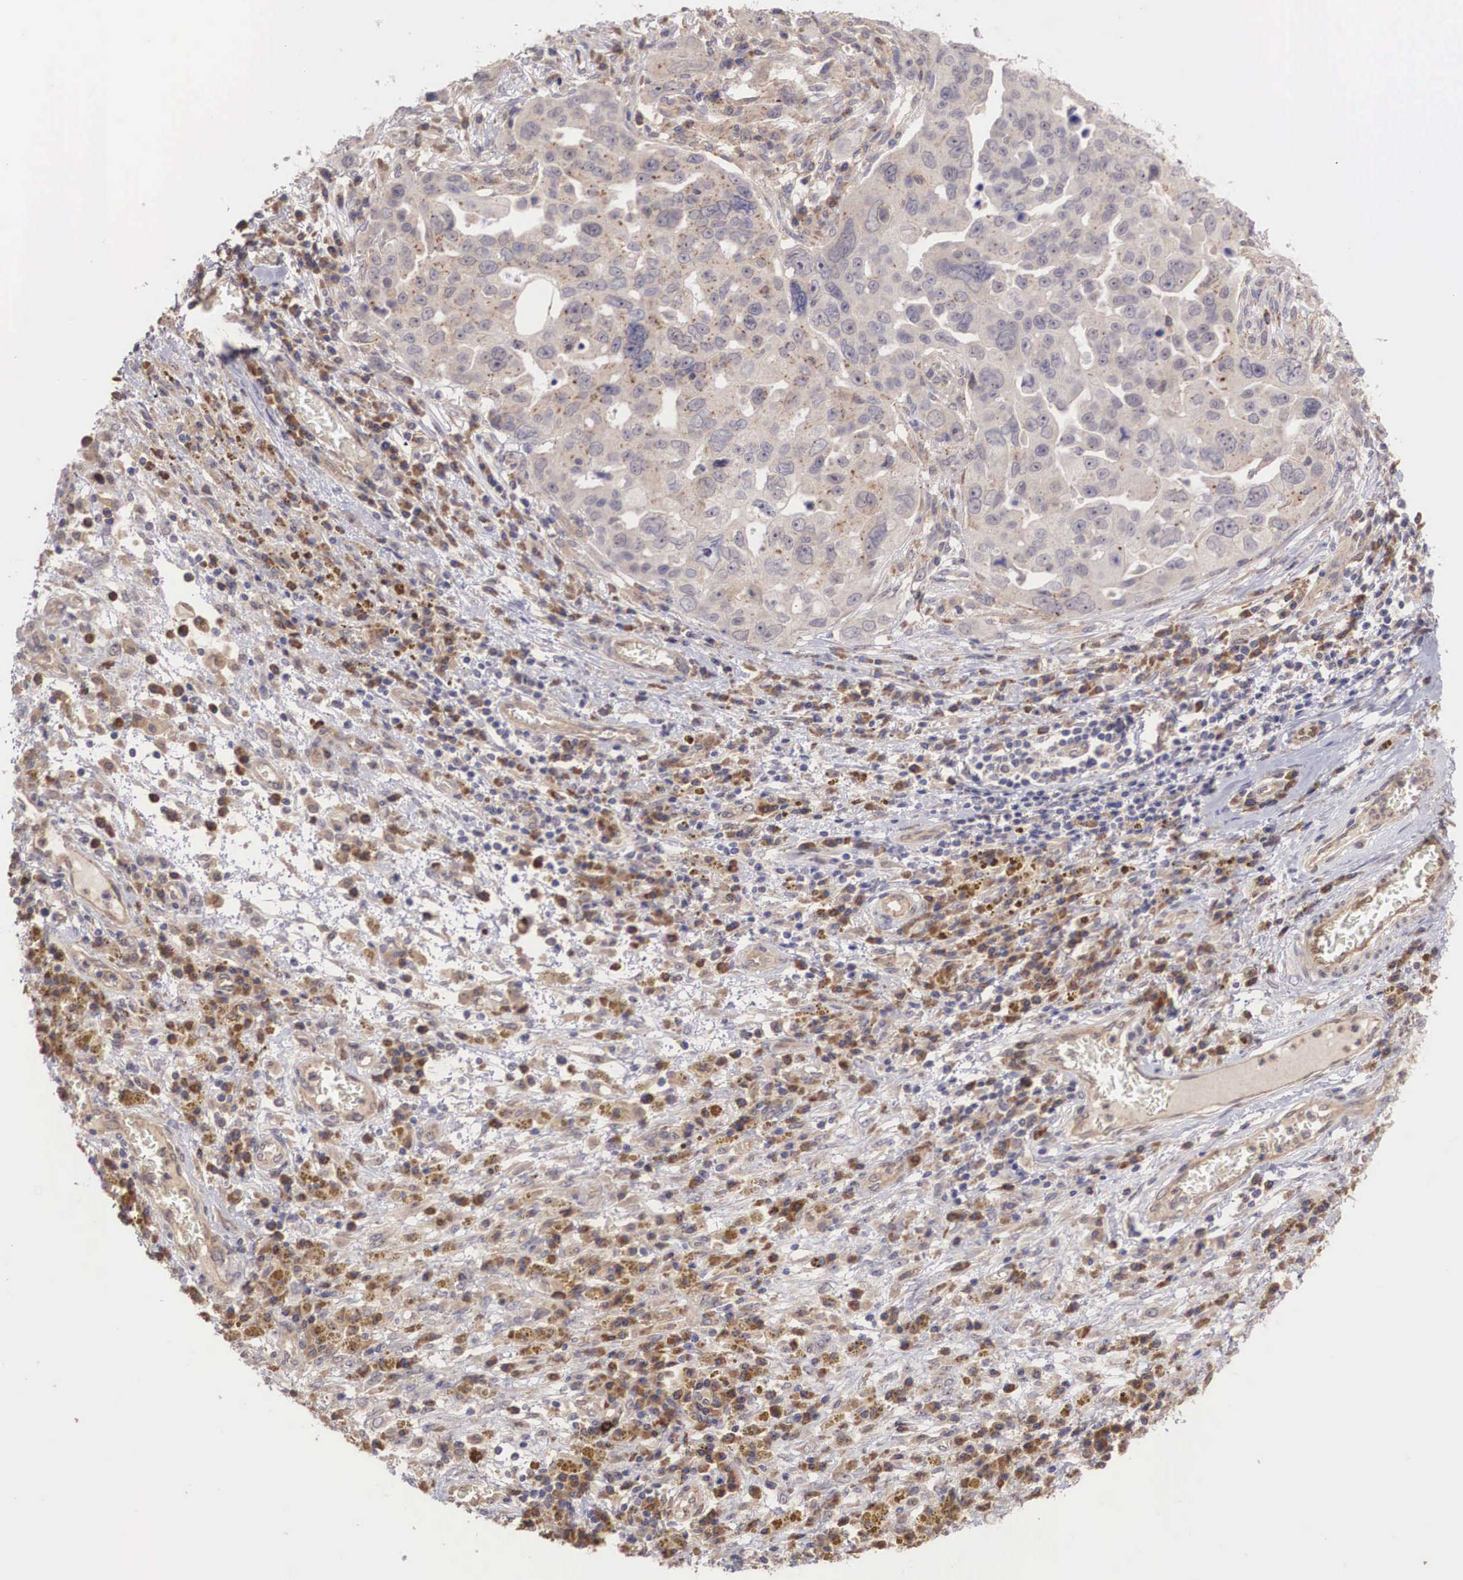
{"staining": {"intensity": "weak", "quantity": "25%-75%", "location": "cytoplasmic/membranous"}, "tissue": "ovarian cancer", "cell_type": "Tumor cells", "image_type": "cancer", "snomed": [{"axis": "morphology", "description": "Carcinoma, endometroid"}, {"axis": "topography", "description": "Ovary"}], "caption": "Weak cytoplasmic/membranous expression for a protein is identified in about 25%-75% of tumor cells of endometroid carcinoma (ovarian) using IHC.", "gene": "DNAJB7", "patient": {"sex": "female", "age": 75}}